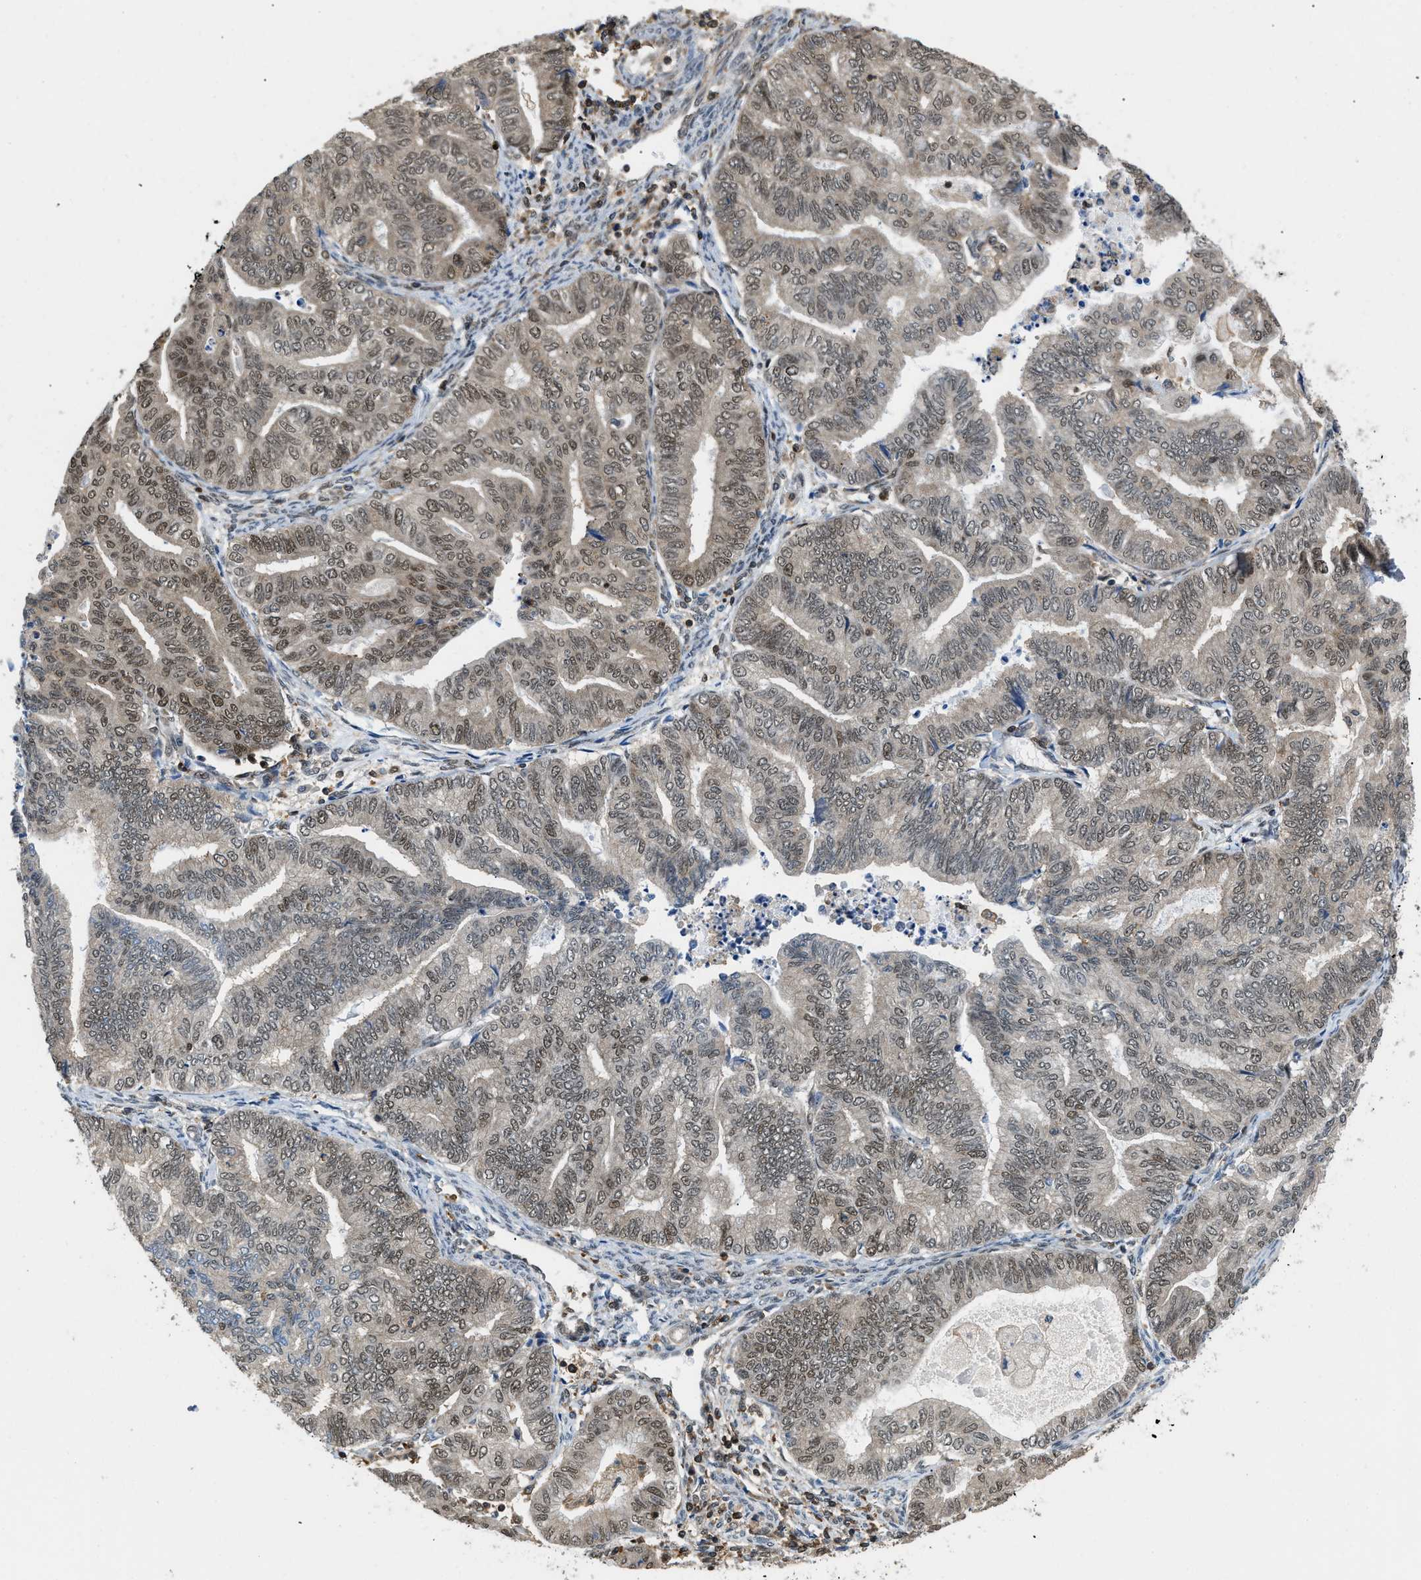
{"staining": {"intensity": "moderate", "quantity": ">75%", "location": "cytoplasmic/membranous,nuclear"}, "tissue": "endometrial cancer", "cell_type": "Tumor cells", "image_type": "cancer", "snomed": [{"axis": "morphology", "description": "Adenocarcinoma, NOS"}, {"axis": "topography", "description": "Endometrium"}], "caption": "A brown stain labels moderate cytoplasmic/membranous and nuclear expression of a protein in human endometrial cancer tumor cells.", "gene": "ATF7IP", "patient": {"sex": "female", "age": 79}}